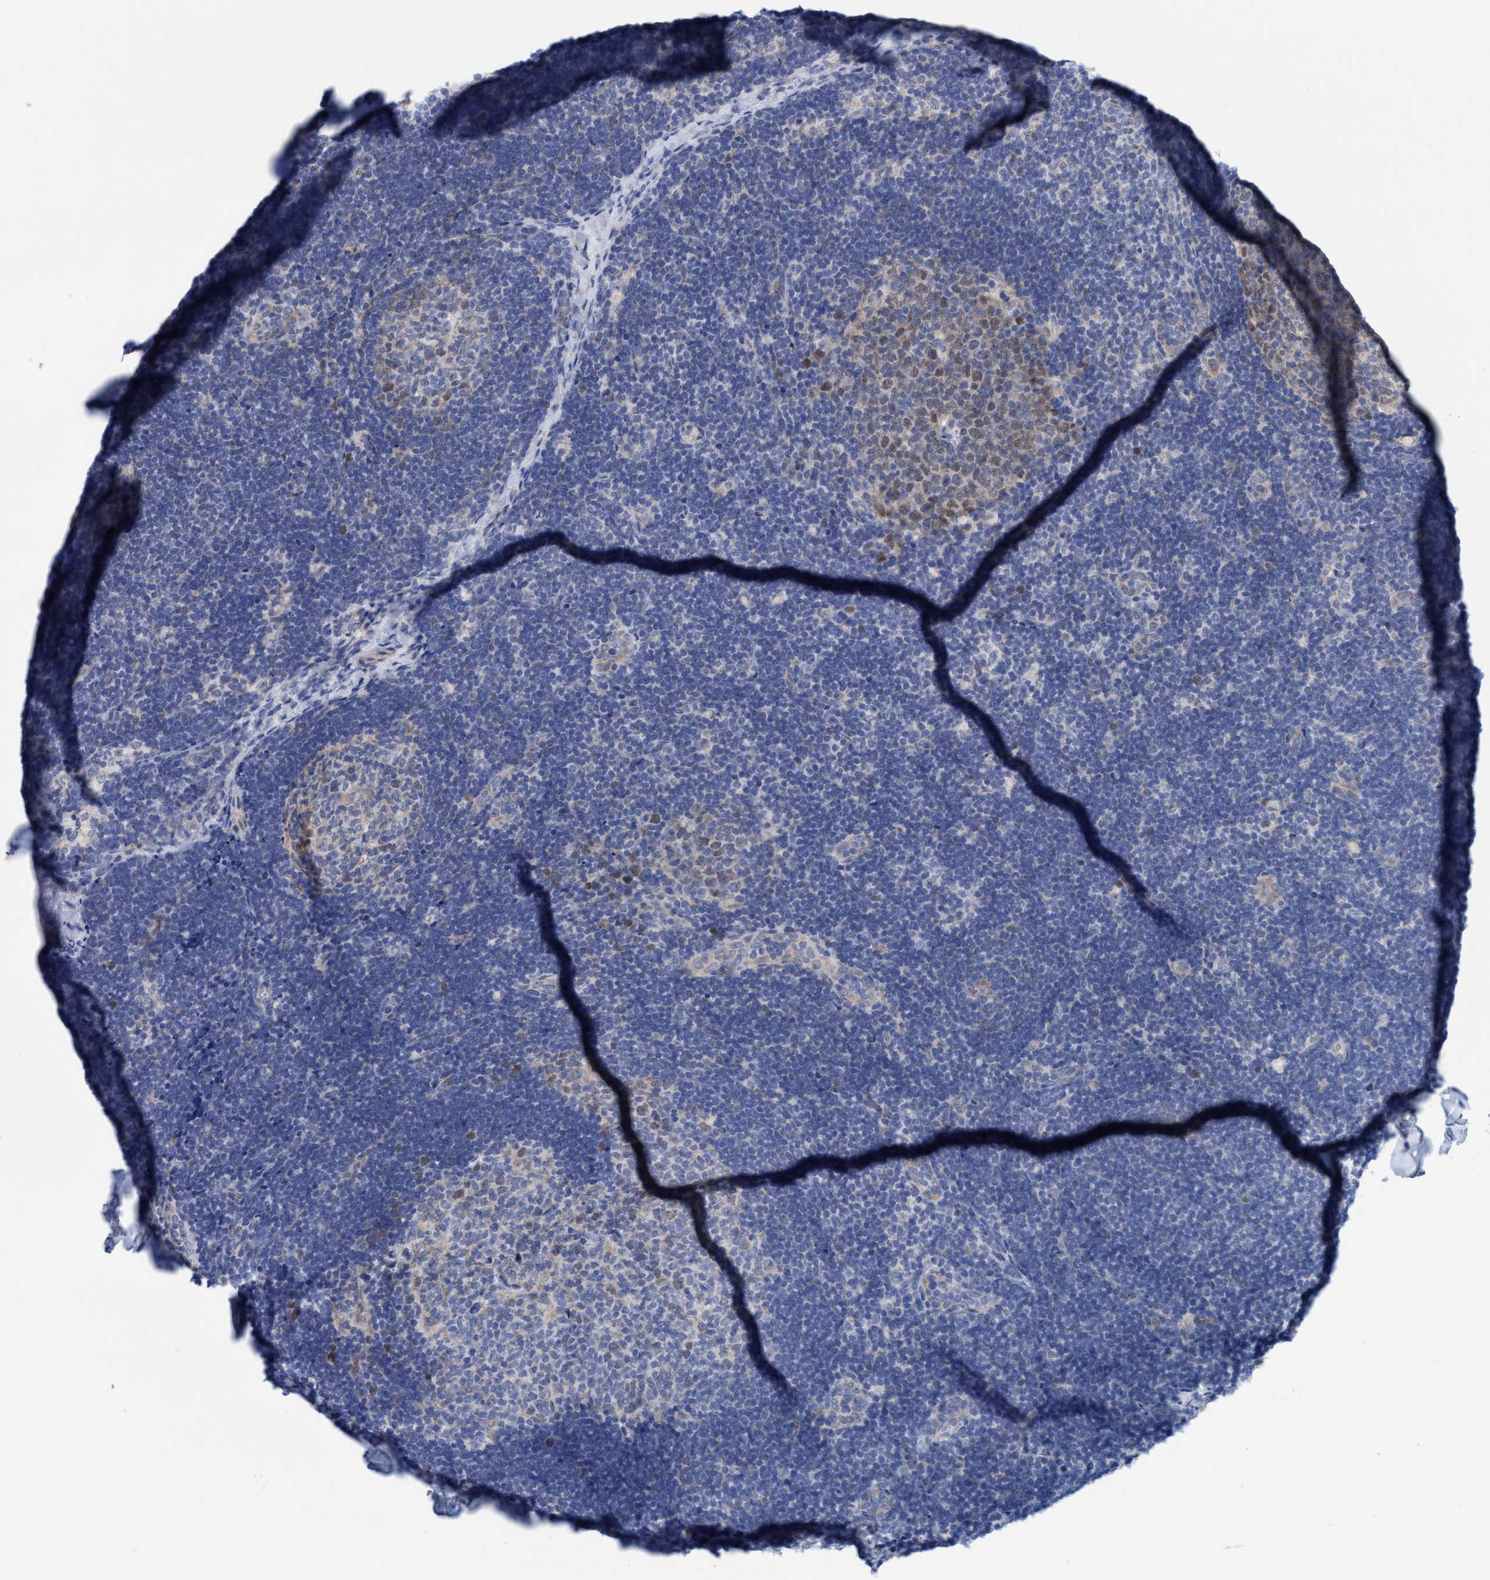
{"staining": {"intensity": "weak", "quantity": "25%-75%", "location": "cytoplasmic/membranous,nuclear"}, "tissue": "lymph node", "cell_type": "Germinal center cells", "image_type": "normal", "snomed": [{"axis": "morphology", "description": "Normal tissue, NOS"}, {"axis": "topography", "description": "Lymph node"}], "caption": "Benign lymph node displays weak cytoplasmic/membranous,nuclear positivity in approximately 25%-75% of germinal center cells Immunohistochemistry stains the protein in brown and the nuclei are stained blue..", "gene": "RSAD1", "patient": {"sex": "female", "age": 14}}